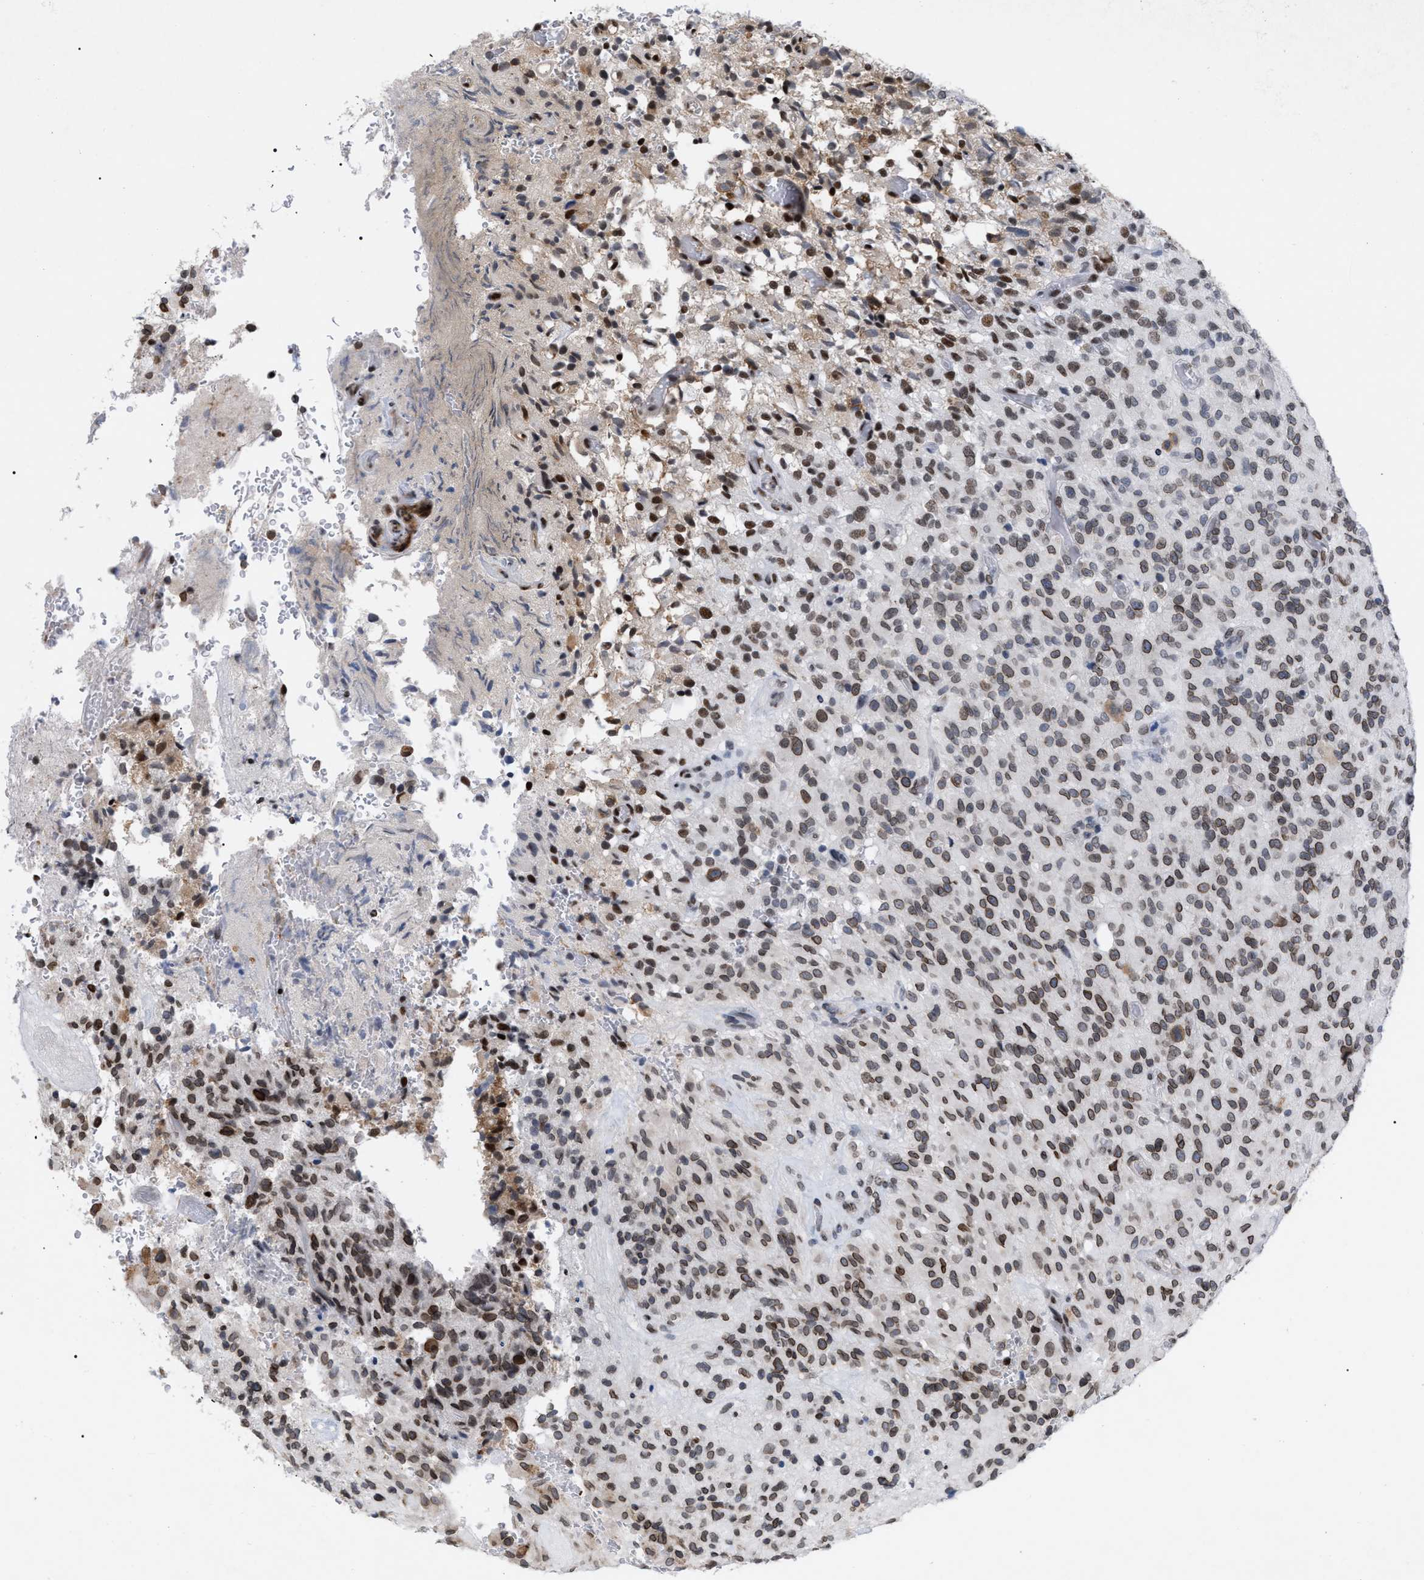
{"staining": {"intensity": "strong", "quantity": ">75%", "location": "cytoplasmic/membranous,nuclear"}, "tissue": "glioma", "cell_type": "Tumor cells", "image_type": "cancer", "snomed": [{"axis": "morphology", "description": "Glioma, malignant, High grade"}, {"axis": "topography", "description": "Brain"}], "caption": "Protein staining of glioma tissue displays strong cytoplasmic/membranous and nuclear staining in approximately >75% of tumor cells.", "gene": "TPR", "patient": {"sex": "male", "age": 71}}